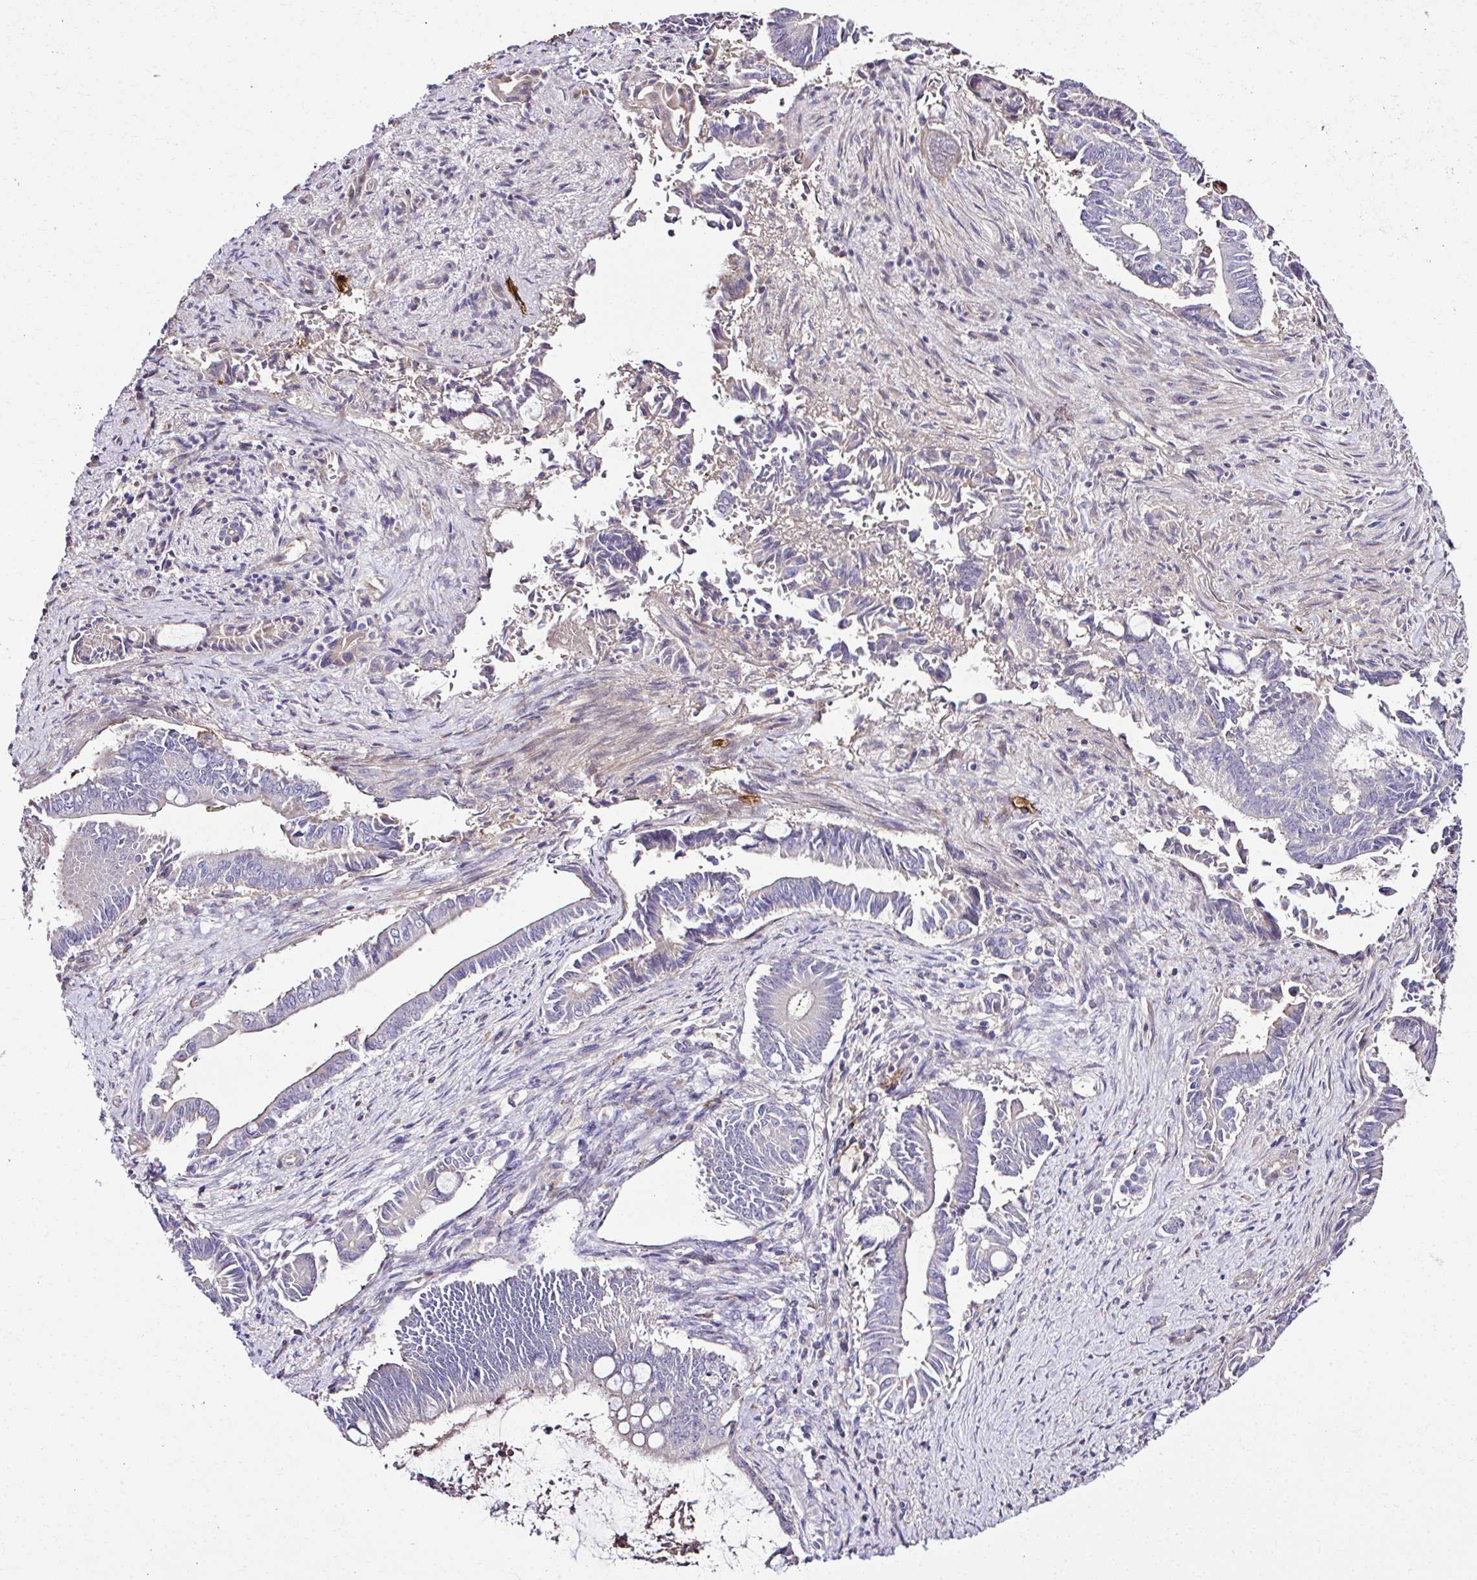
{"staining": {"intensity": "negative", "quantity": "none", "location": "none"}, "tissue": "pancreatic cancer", "cell_type": "Tumor cells", "image_type": "cancer", "snomed": [{"axis": "morphology", "description": "Adenocarcinoma, NOS"}, {"axis": "topography", "description": "Pancreas"}], "caption": "High magnification brightfield microscopy of adenocarcinoma (pancreatic) stained with DAB (3,3'-diaminobenzidine) (brown) and counterstained with hematoxylin (blue): tumor cells show no significant staining. (Immunohistochemistry (ihc), brightfield microscopy, high magnification).", "gene": "CCDC85C", "patient": {"sex": "male", "age": 68}}